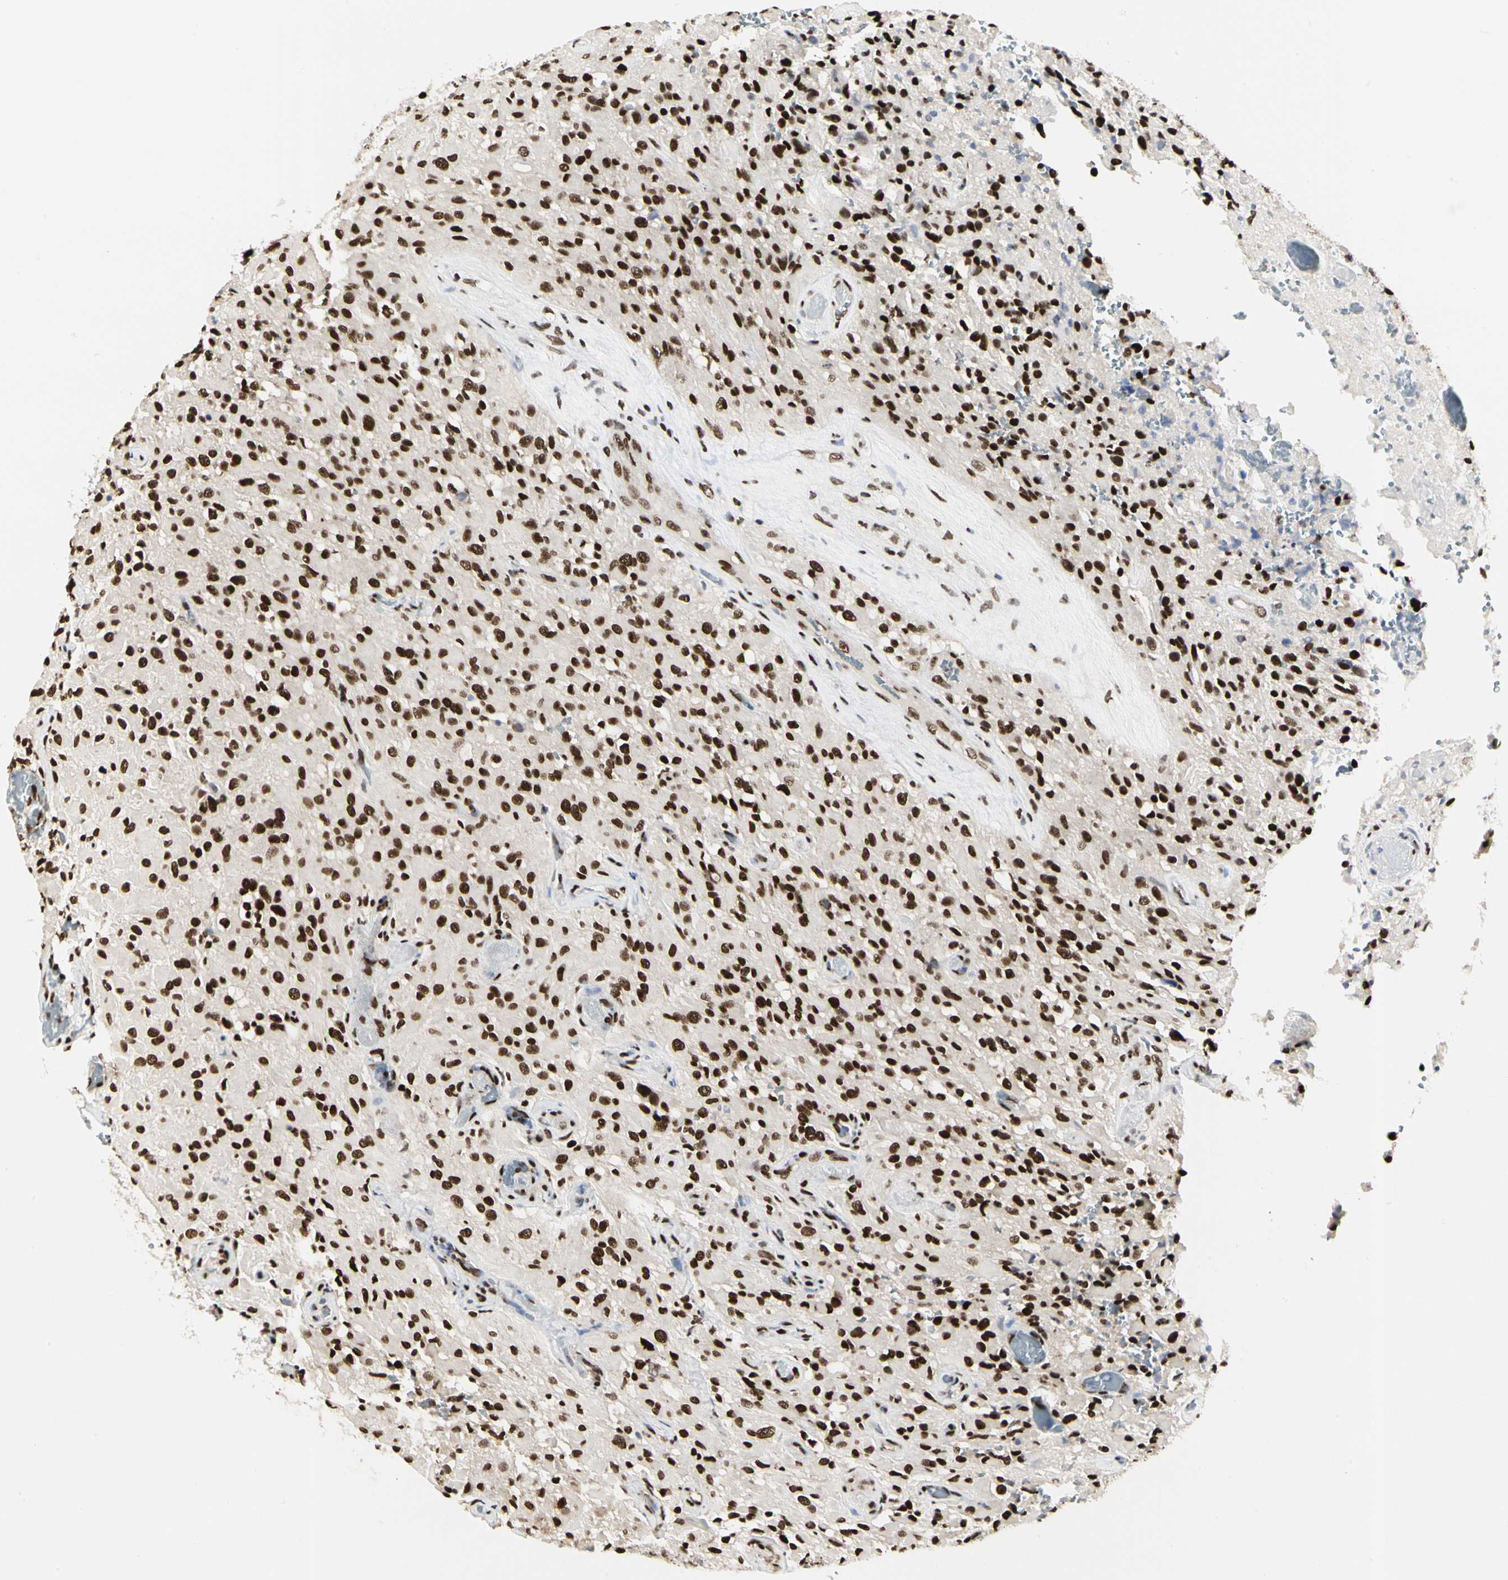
{"staining": {"intensity": "strong", "quantity": ">75%", "location": "nuclear"}, "tissue": "glioma", "cell_type": "Tumor cells", "image_type": "cancer", "snomed": [{"axis": "morphology", "description": "Glioma, malignant, High grade"}, {"axis": "topography", "description": "Brain"}], "caption": "A high-resolution image shows IHC staining of glioma, which reveals strong nuclear staining in approximately >75% of tumor cells.", "gene": "PRMT3", "patient": {"sex": "male", "age": 71}}